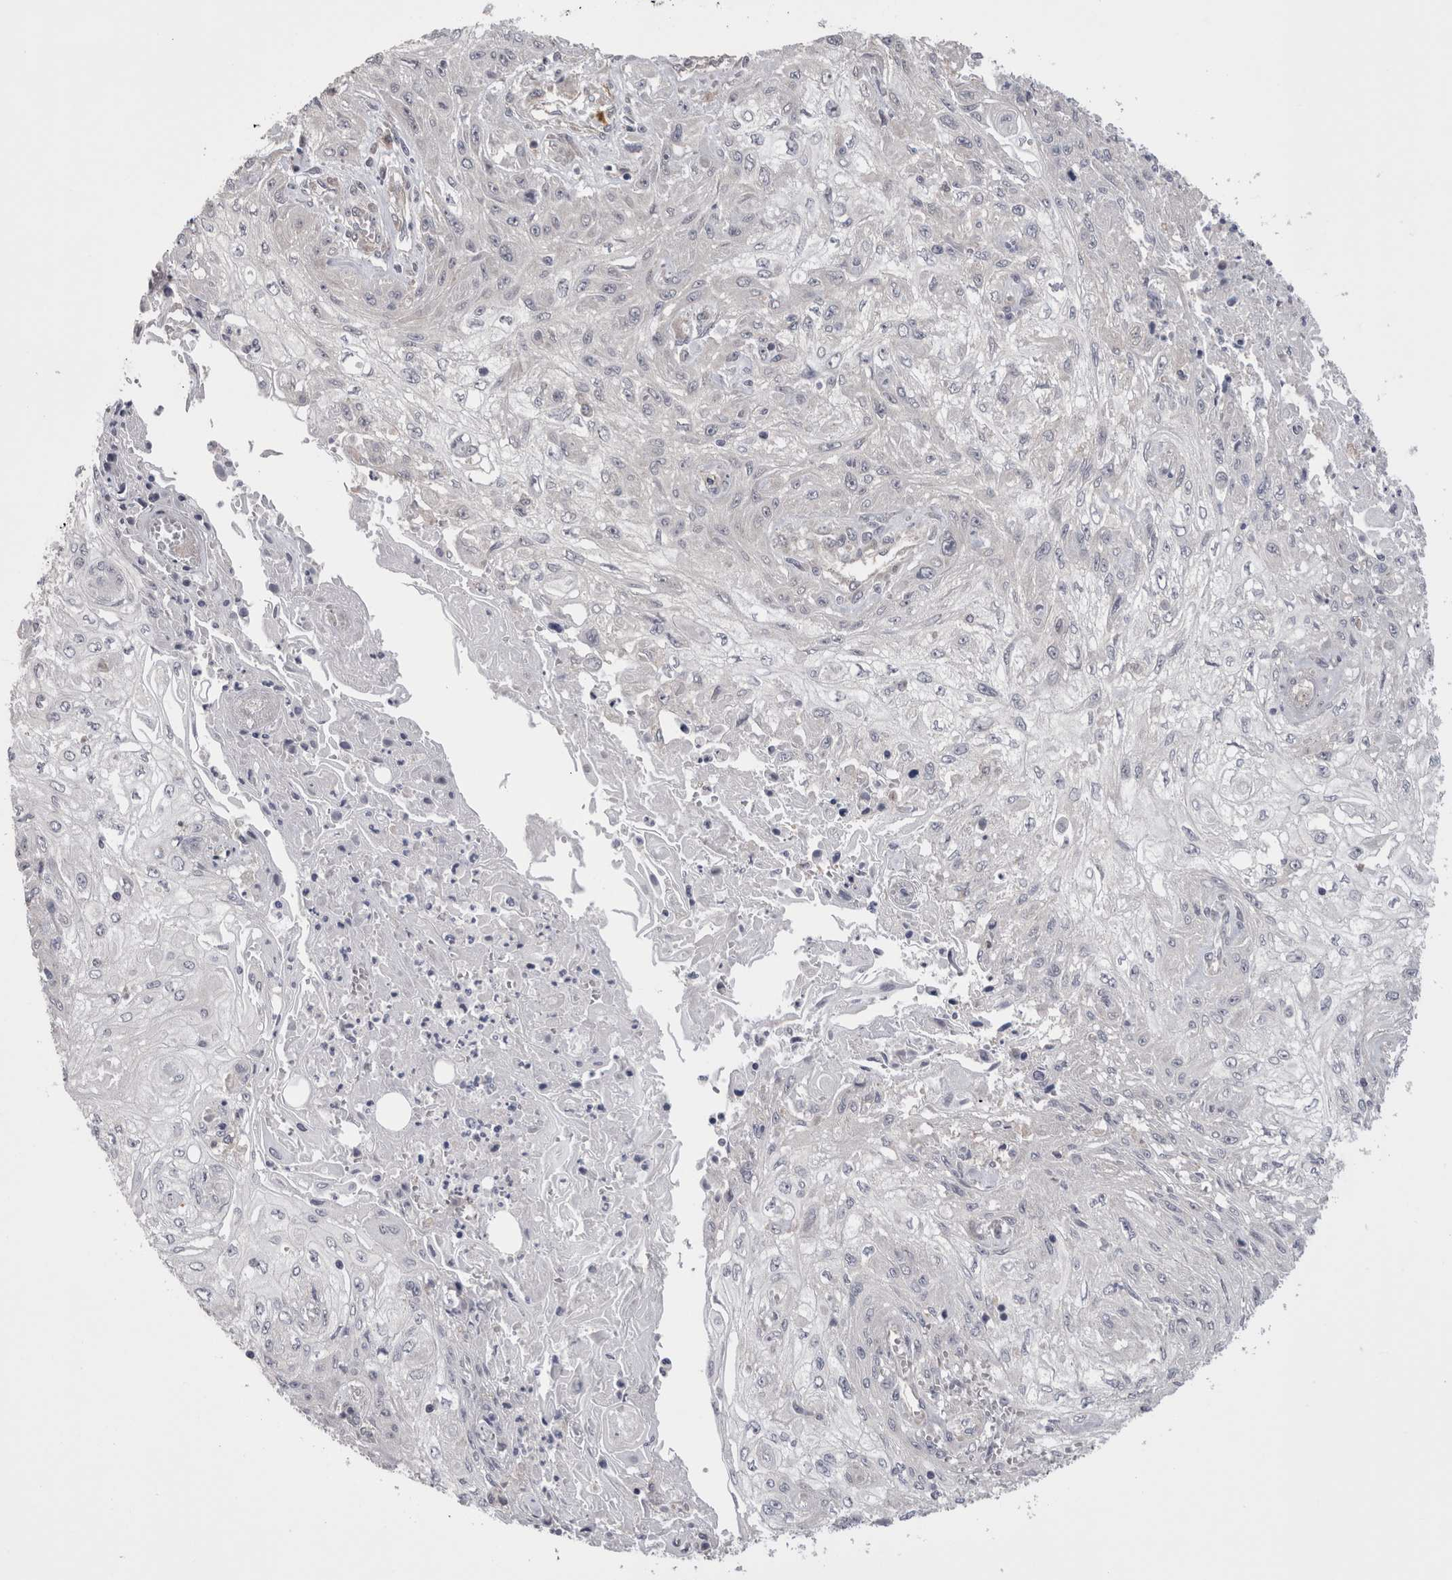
{"staining": {"intensity": "negative", "quantity": "none", "location": "none"}, "tissue": "skin cancer", "cell_type": "Tumor cells", "image_type": "cancer", "snomed": [{"axis": "morphology", "description": "Squamous cell carcinoma, NOS"}, {"axis": "morphology", "description": "Squamous cell carcinoma, metastatic, NOS"}, {"axis": "topography", "description": "Skin"}, {"axis": "topography", "description": "Lymph node"}], "caption": "Protein analysis of skin cancer demonstrates no significant positivity in tumor cells.", "gene": "DCTN6", "patient": {"sex": "male", "age": 75}}